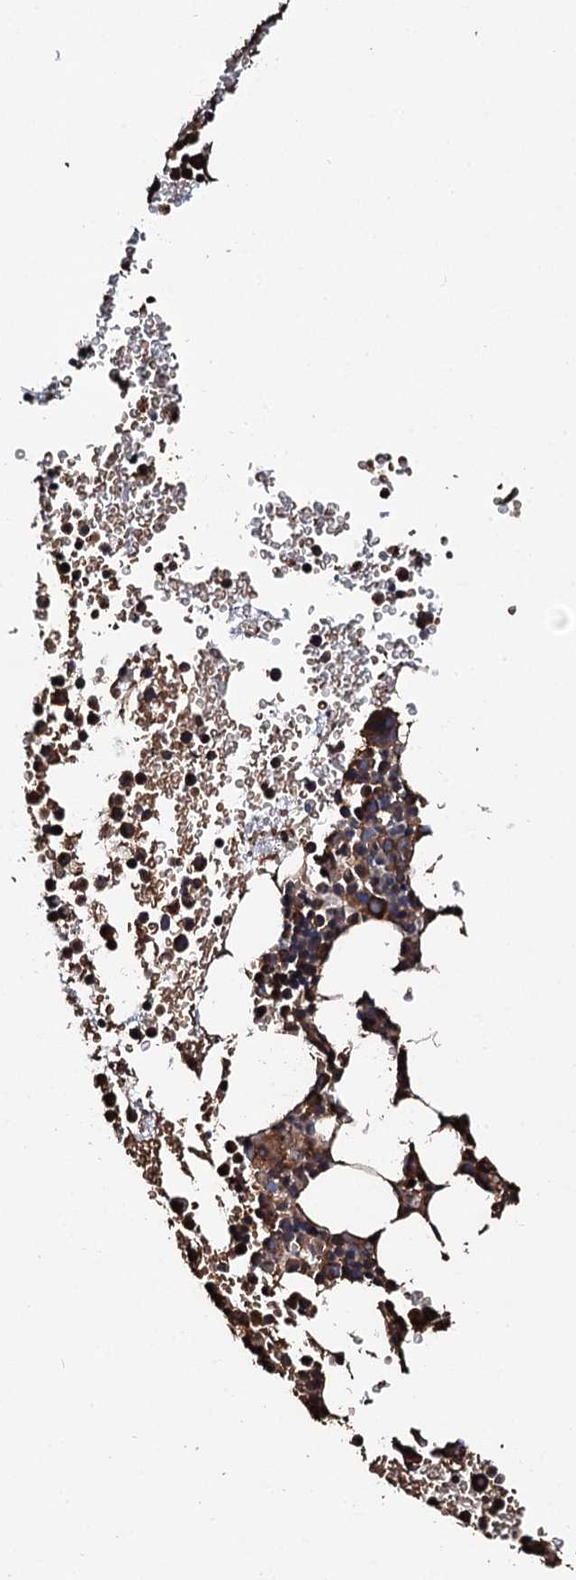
{"staining": {"intensity": "moderate", "quantity": ">75%", "location": "cytoplasmic/membranous"}, "tissue": "bone marrow", "cell_type": "Hematopoietic cells", "image_type": "normal", "snomed": [{"axis": "morphology", "description": "Normal tissue, NOS"}, {"axis": "topography", "description": "Bone marrow"}], "caption": "A high-resolution histopathology image shows immunohistochemistry (IHC) staining of benign bone marrow, which reveals moderate cytoplasmic/membranous expression in approximately >75% of hematopoietic cells.", "gene": "CKAP5", "patient": {"sex": "female", "age": 76}}